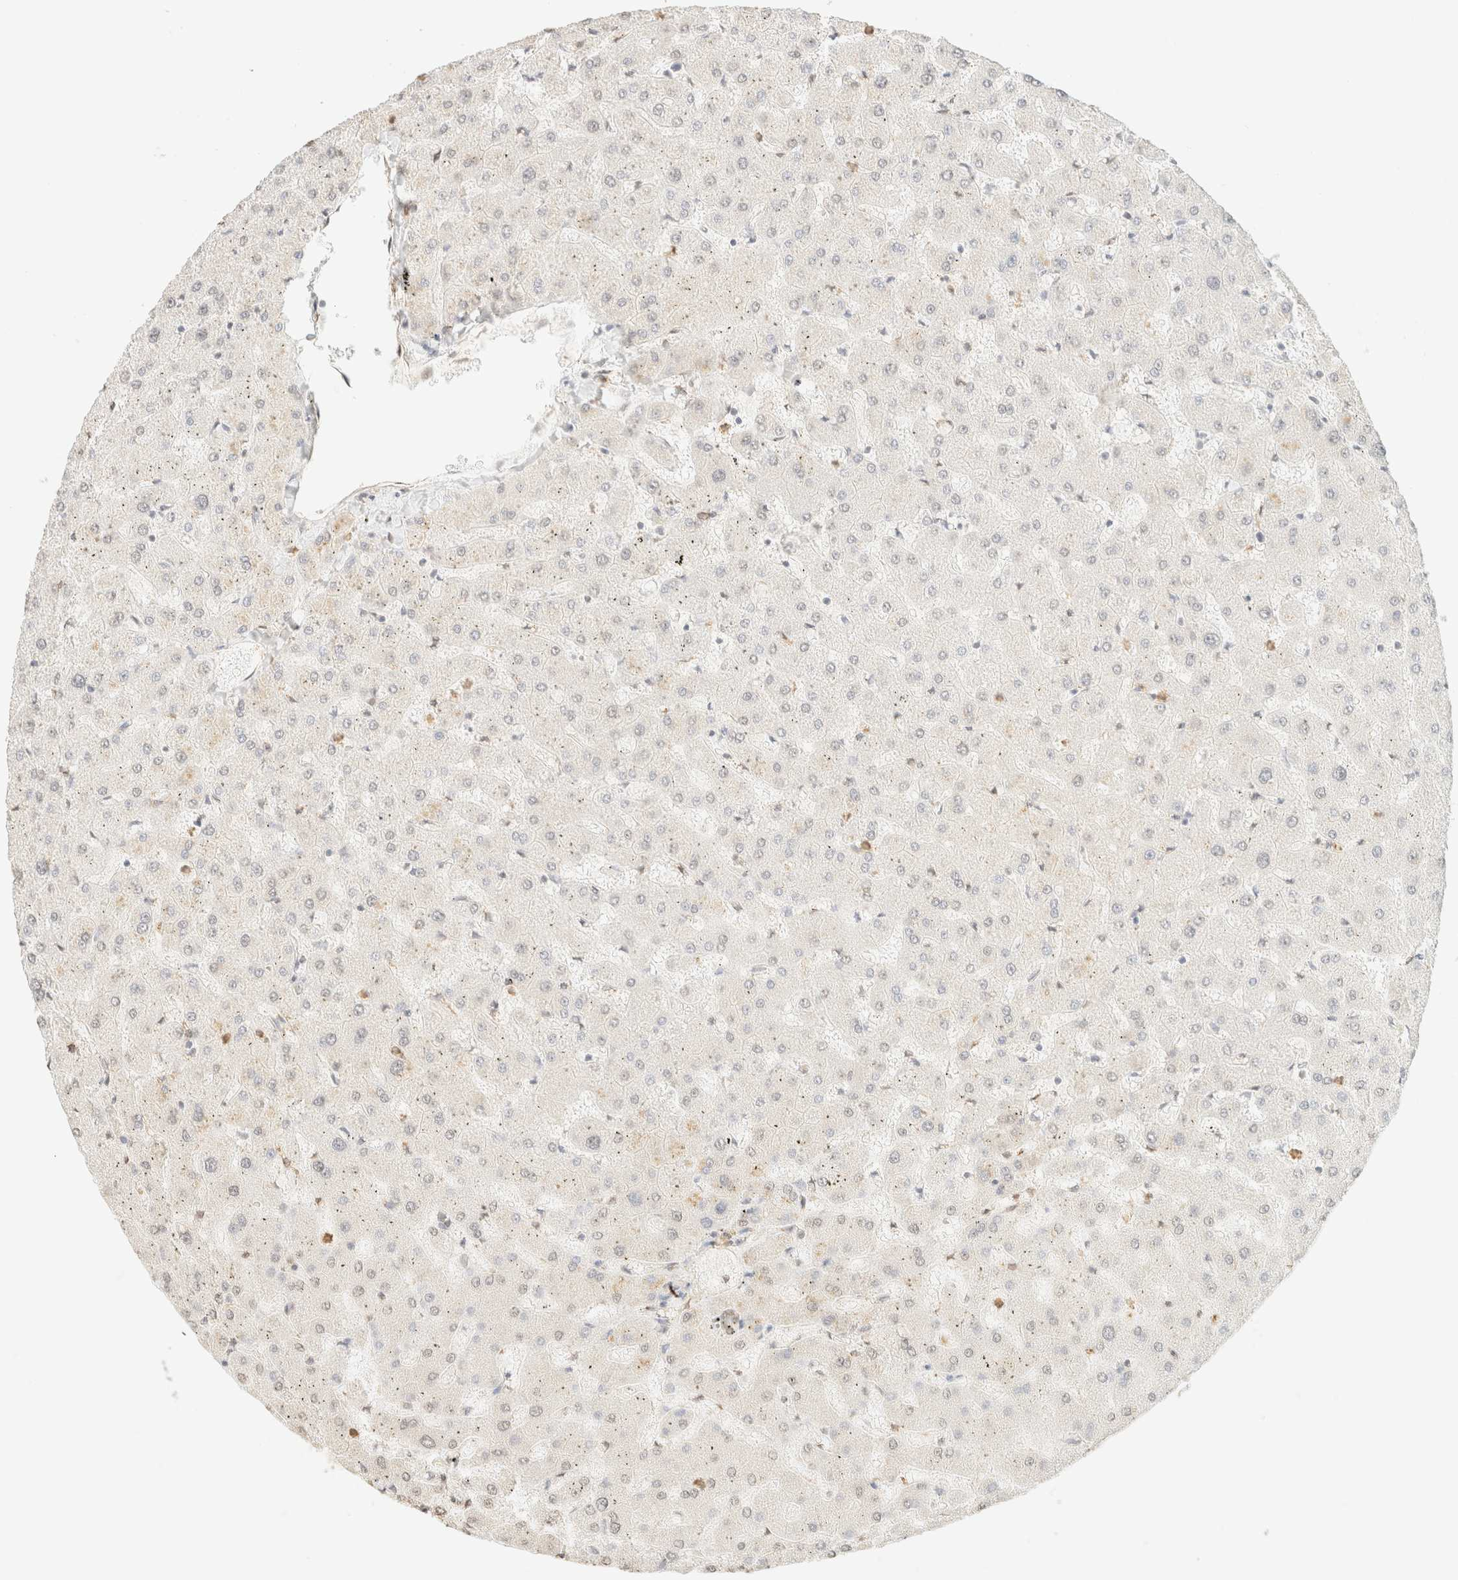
{"staining": {"intensity": "weak", "quantity": "25%-75%", "location": "nuclear"}, "tissue": "liver", "cell_type": "Cholangiocytes", "image_type": "normal", "snomed": [{"axis": "morphology", "description": "Normal tissue, NOS"}, {"axis": "topography", "description": "Liver"}], "caption": "Immunohistochemistry photomicrograph of unremarkable liver stained for a protein (brown), which shows low levels of weak nuclear positivity in about 25%-75% of cholangiocytes.", "gene": "S100A13", "patient": {"sex": "female", "age": 63}}